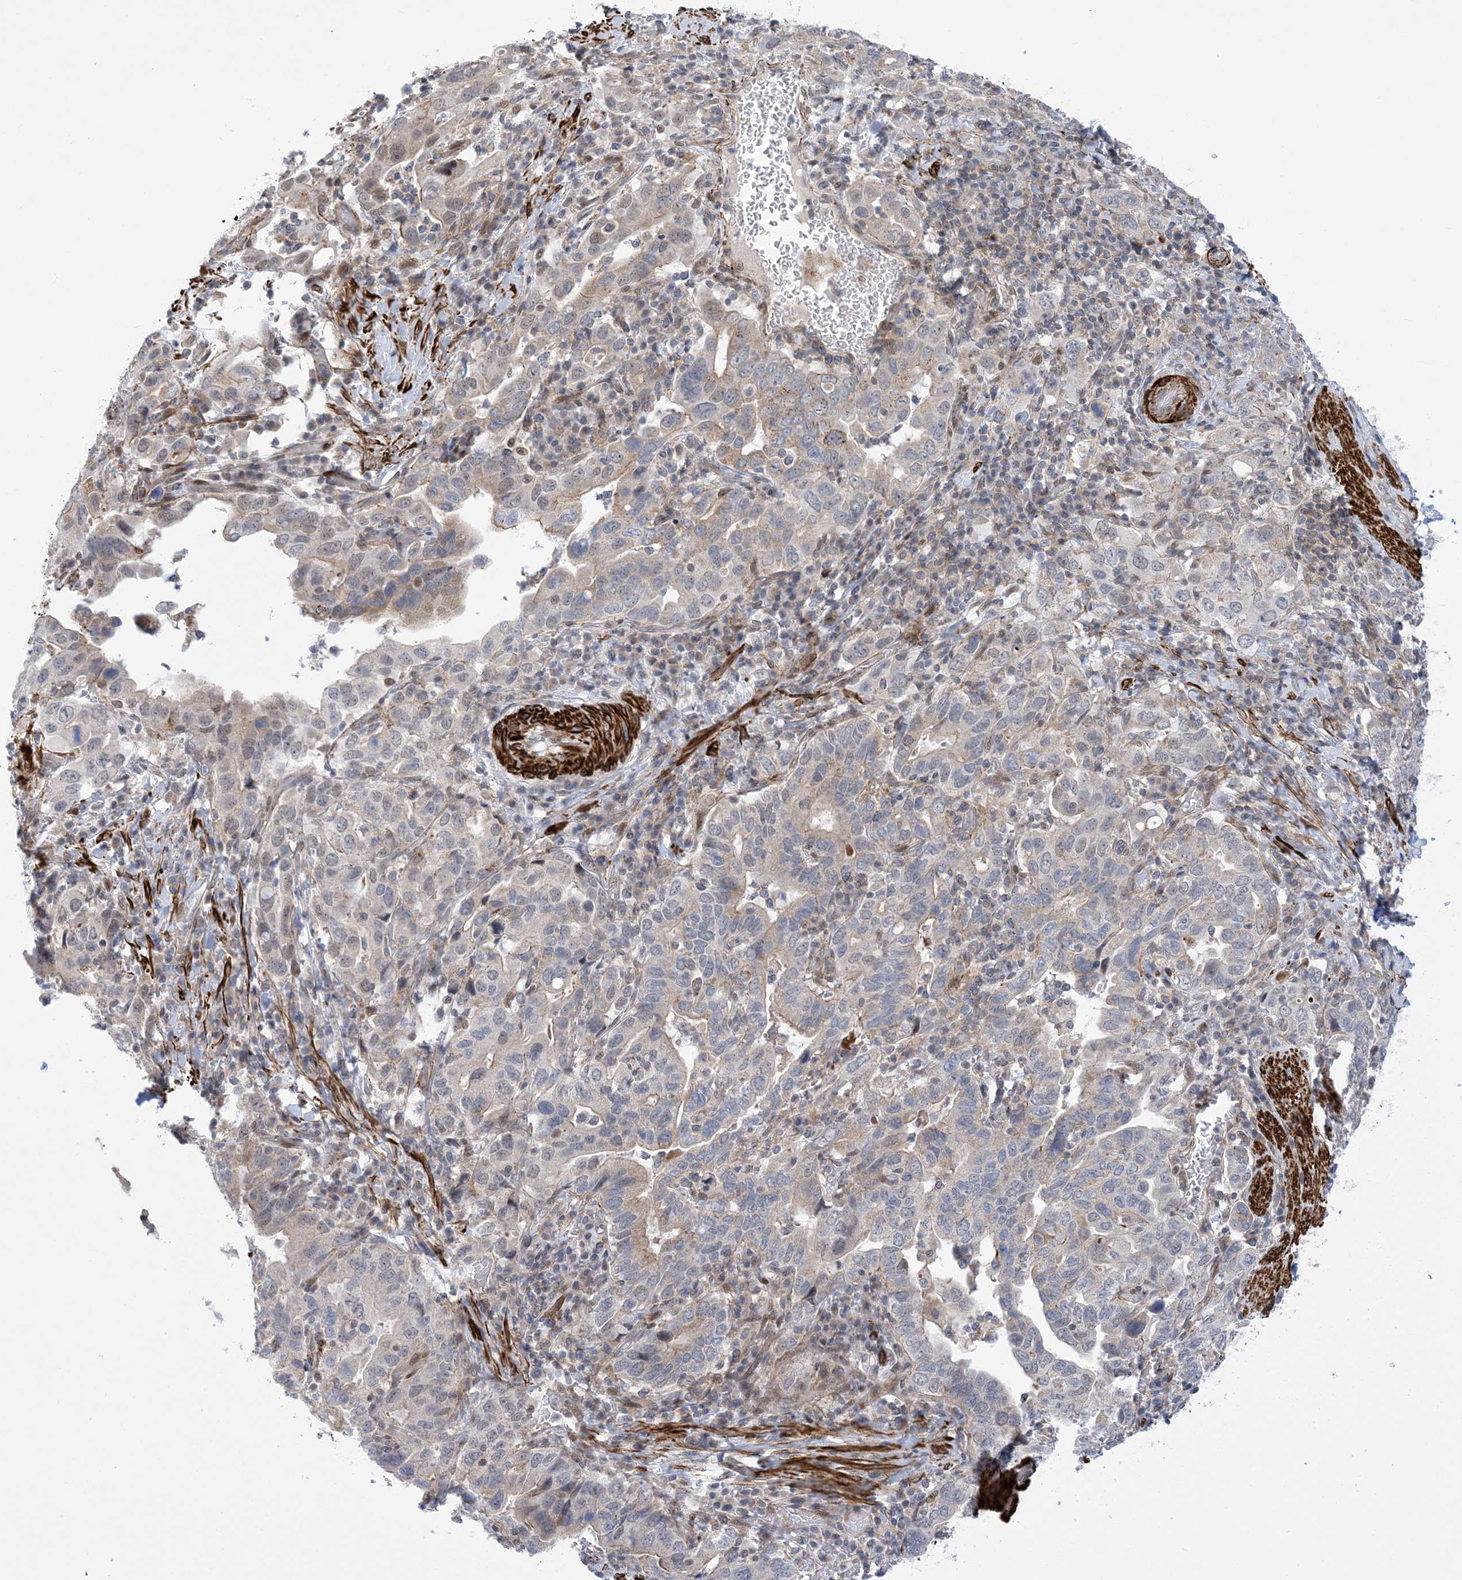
{"staining": {"intensity": "negative", "quantity": "none", "location": "none"}, "tissue": "stomach cancer", "cell_type": "Tumor cells", "image_type": "cancer", "snomed": [{"axis": "morphology", "description": "Adenocarcinoma, NOS"}, {"axis": "topography", "description": "Stomach, upper"}], "caption": "Tumor cells are negative for protein expression in human stomach cancer (adenocarcinoma).", "gene": "ZNF8", "patient": {"sex": "male", "age": 62}}